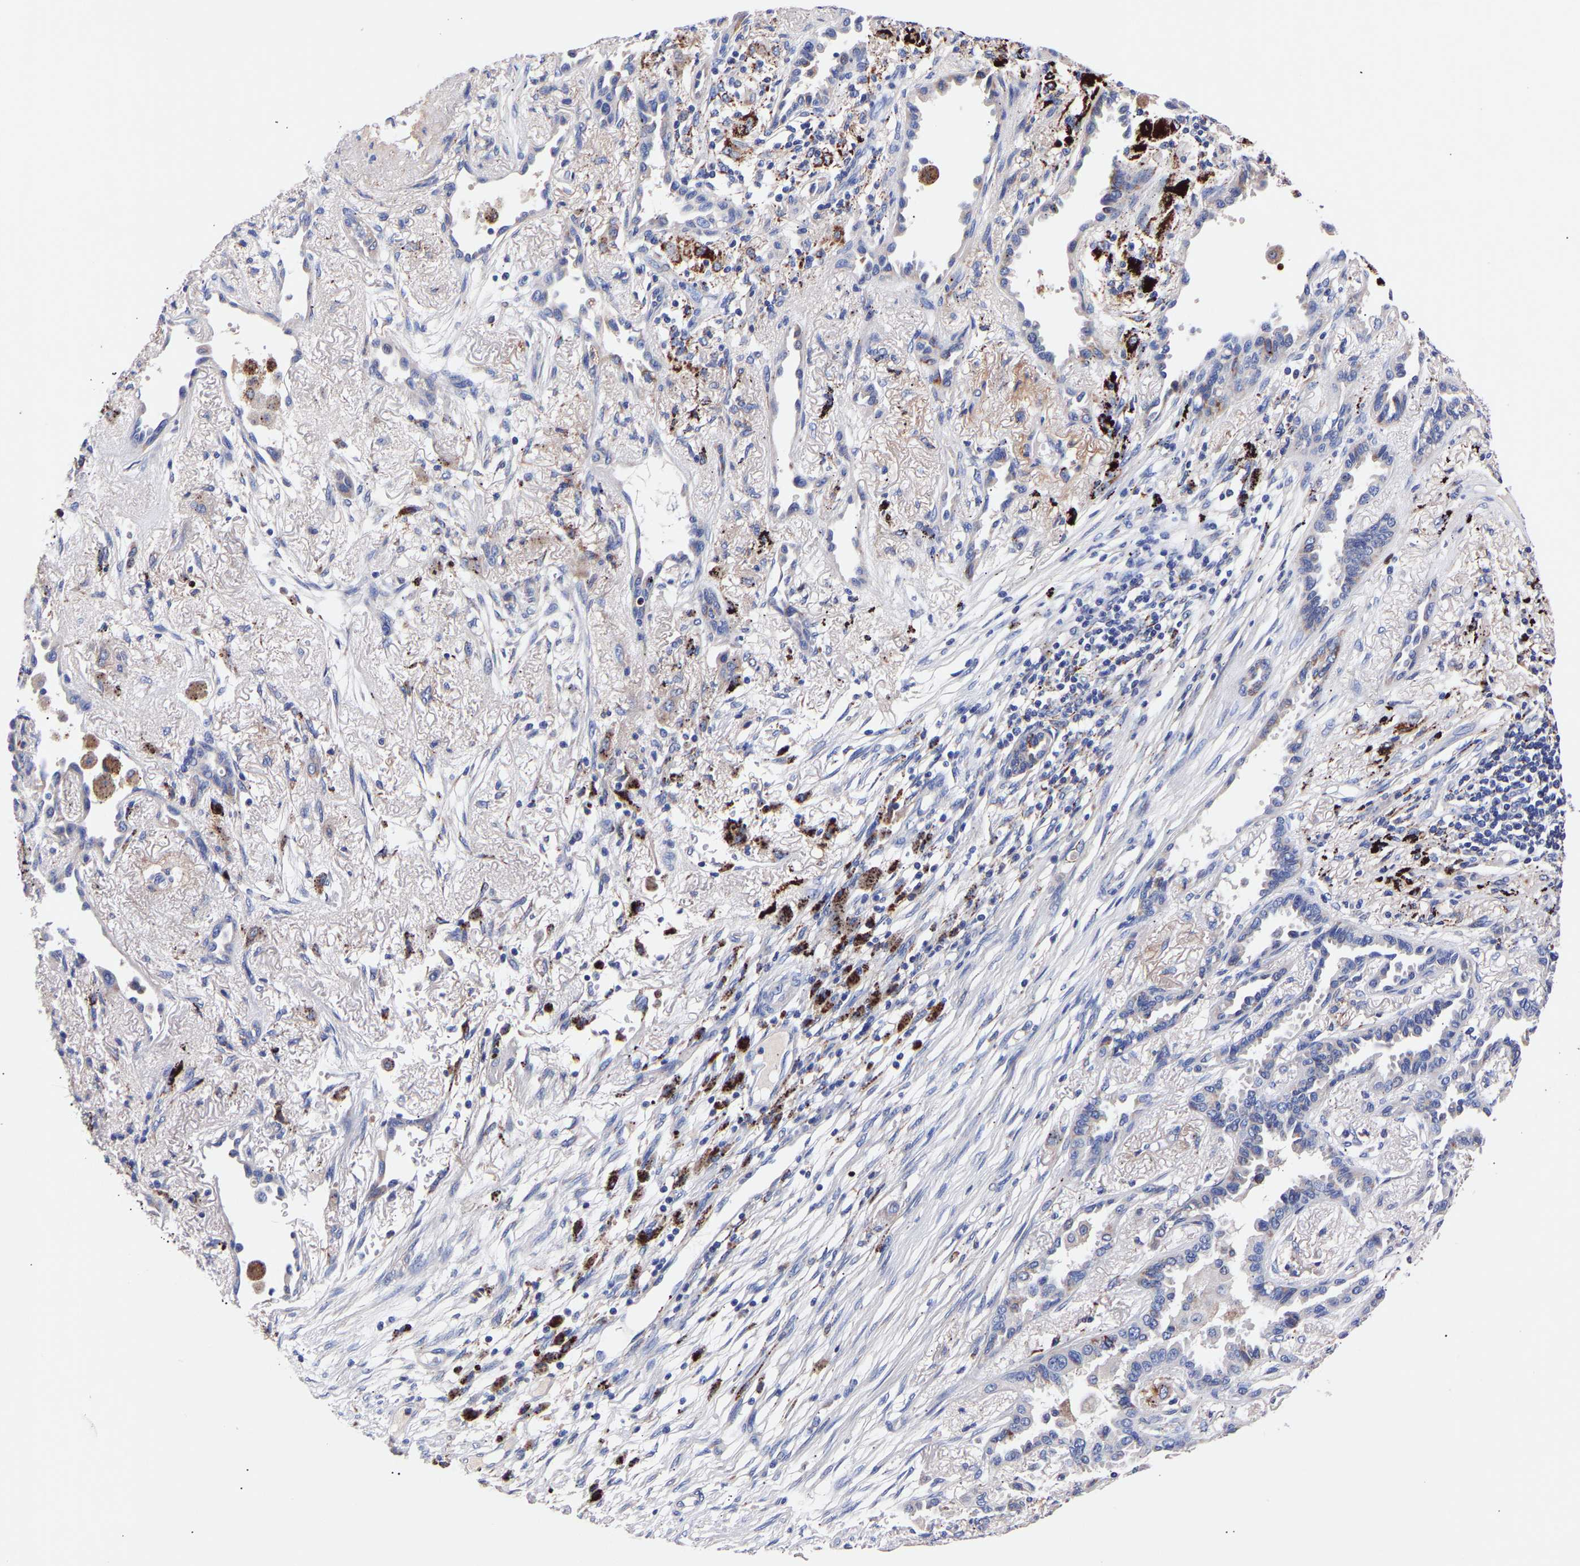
{"staining": {"intensity": "weak", "quantity": "<25%", "location": "cytoplasmic/membranous"}, "tissue": "lung cancer", "cell_type": "Tumor cells", "image_type": "cancer", "snomed": [{"axis": "morphology", "description": "Adenocarcinoma, NOS"}, {"axis": "topography", "description": "Lung"}], "caption": "Tumor cells are negative for brown protein staining in lung cancer (adenocarcinoma). (Brightfield microscopy of DAB IHC at high magnification).", "gene": "SEM1", "patient": {"sex": "male", "age": 59}}